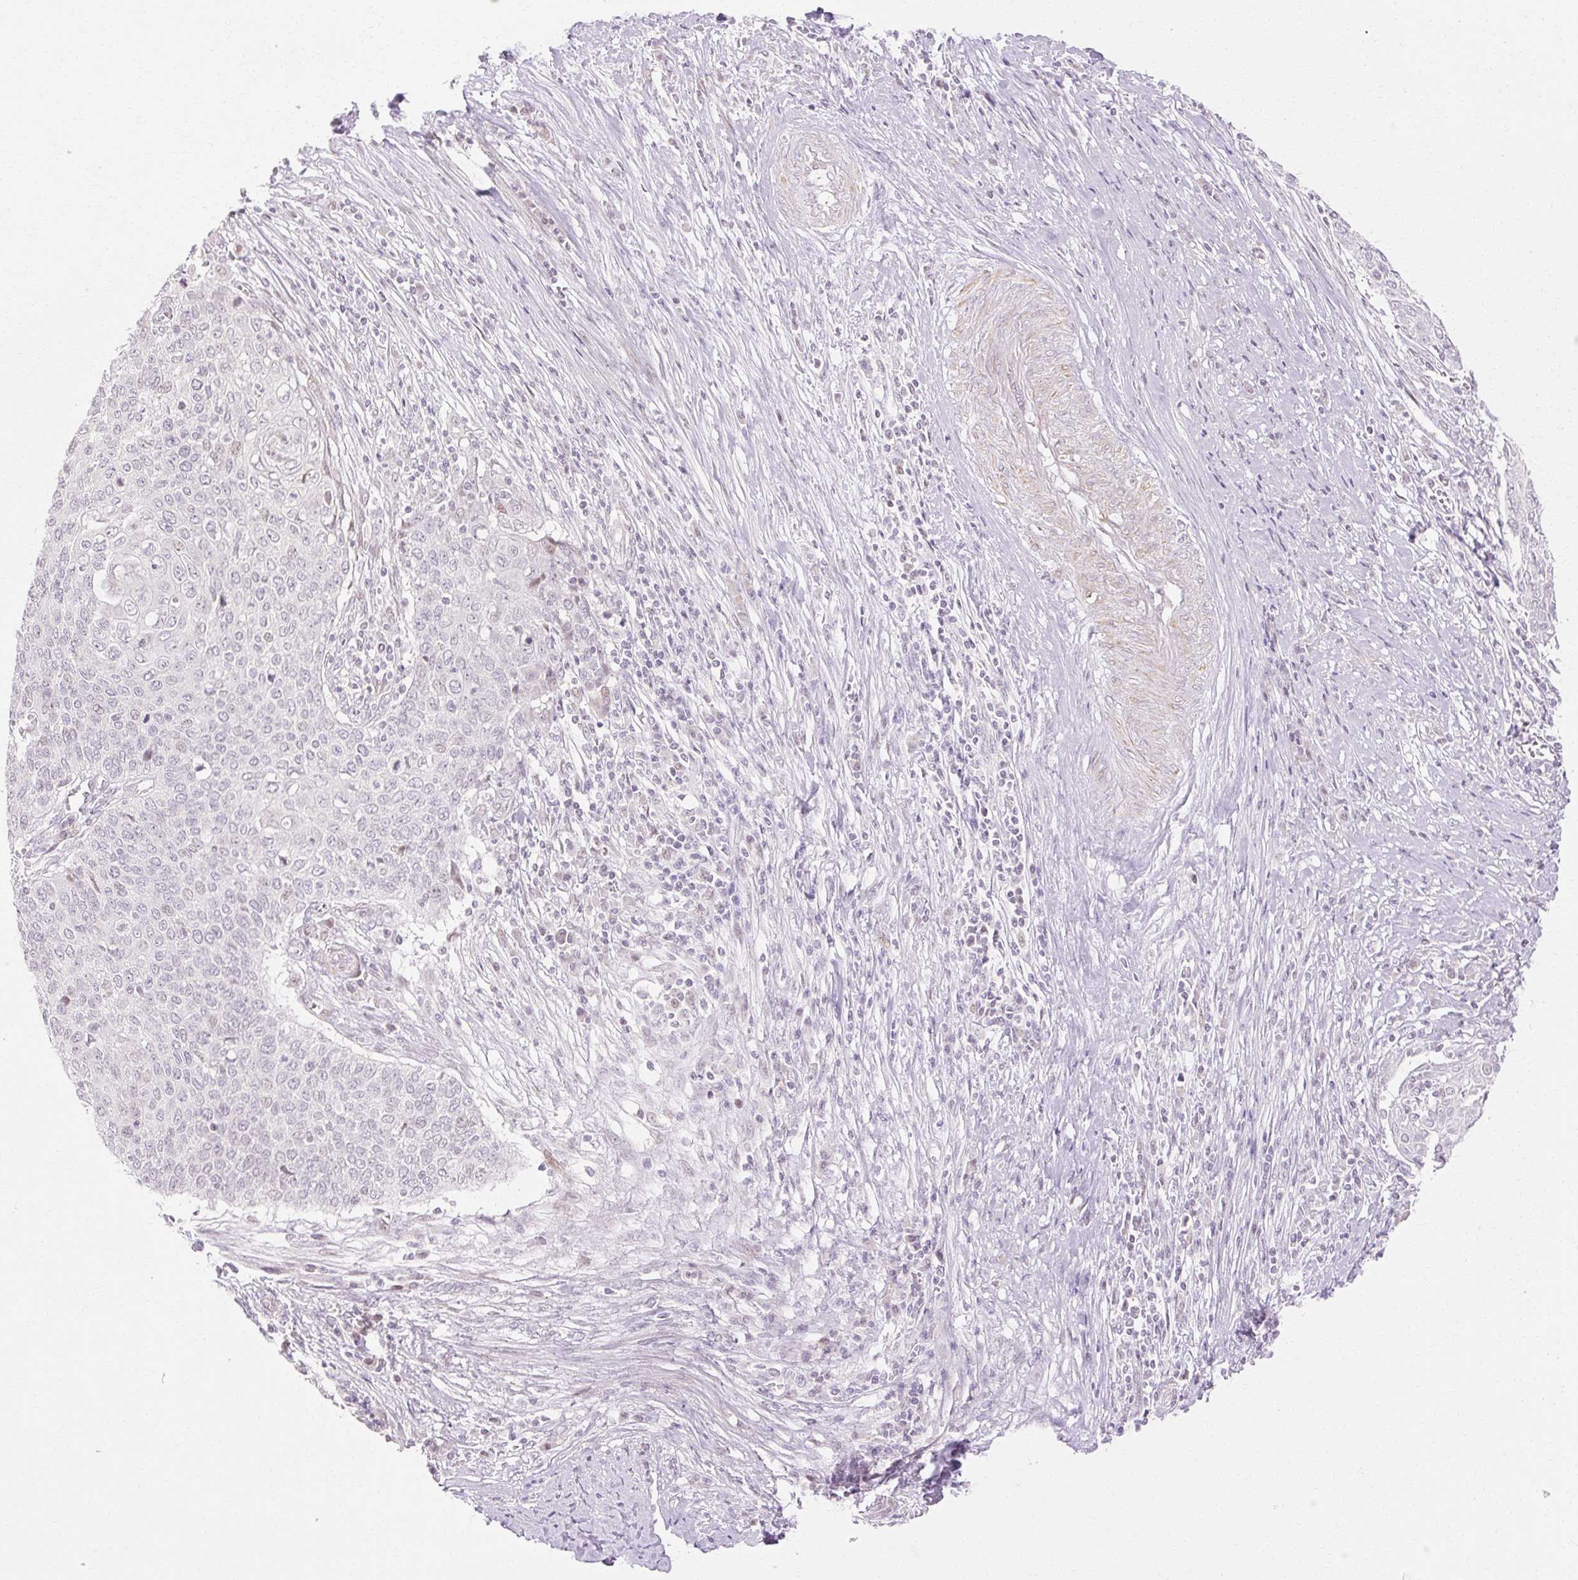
{"staining": {"intensity": "negative", "quantity": "none", "location": "none"}, "tissue": "cervical cancer", "cell_type": "Tumor cells", "image_type": "cancer", "snomed": [{"axis": "morphology", "description": "Squamous cell carcinoma, NOS"}, {"axis": "topography", "description": "Cervix"}], "caption": "A high-resolution histopathology image shows immunohistochemistry (IHC) staining of cervical cancer (squamous cell carcinoma), which reveals no significant staining in tumor cells.", "gene": "C3orf49", "patient": {"sex": "female", "age": 39}}